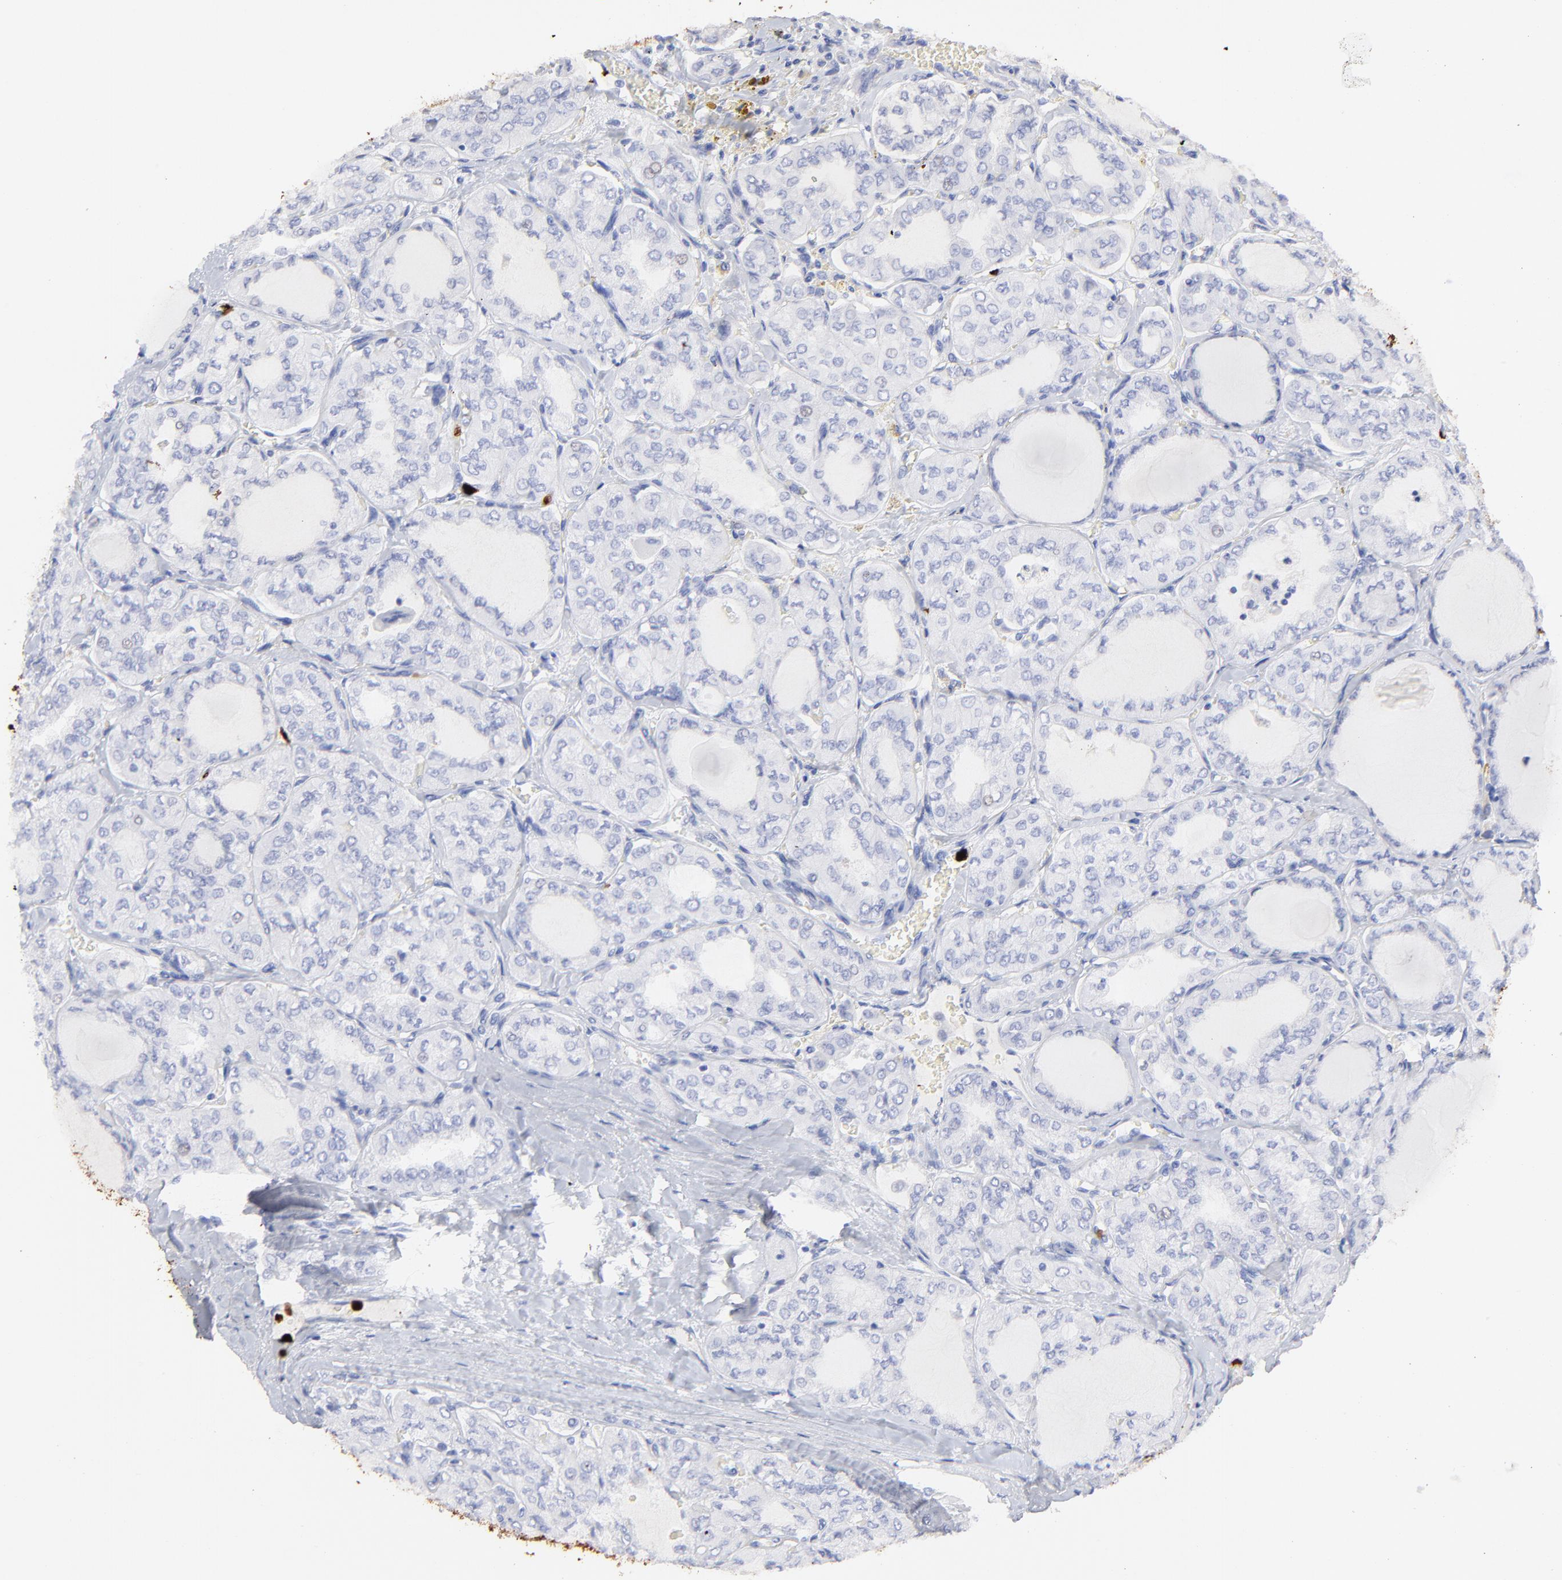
{"staining": {"intensity": "negative", "quantity": "none", "location": "none"}, "tissue": "thyroid cancer", "cell_type": "Tumor cells", "image_type": "cancer", "snomed": [{"axis": "morphology", "description": "Papillary adenocarcinoma, NOS"}, {"axis": "topography", "description": "Thyroid gland"}], "caption": "This is an IHC histopathology image of thyroid cancer (papillary adenocarcinoma). There is no staining in tumor cells.", "gene": "S100A12", "patient": {"sex": "male", "age": 20}}